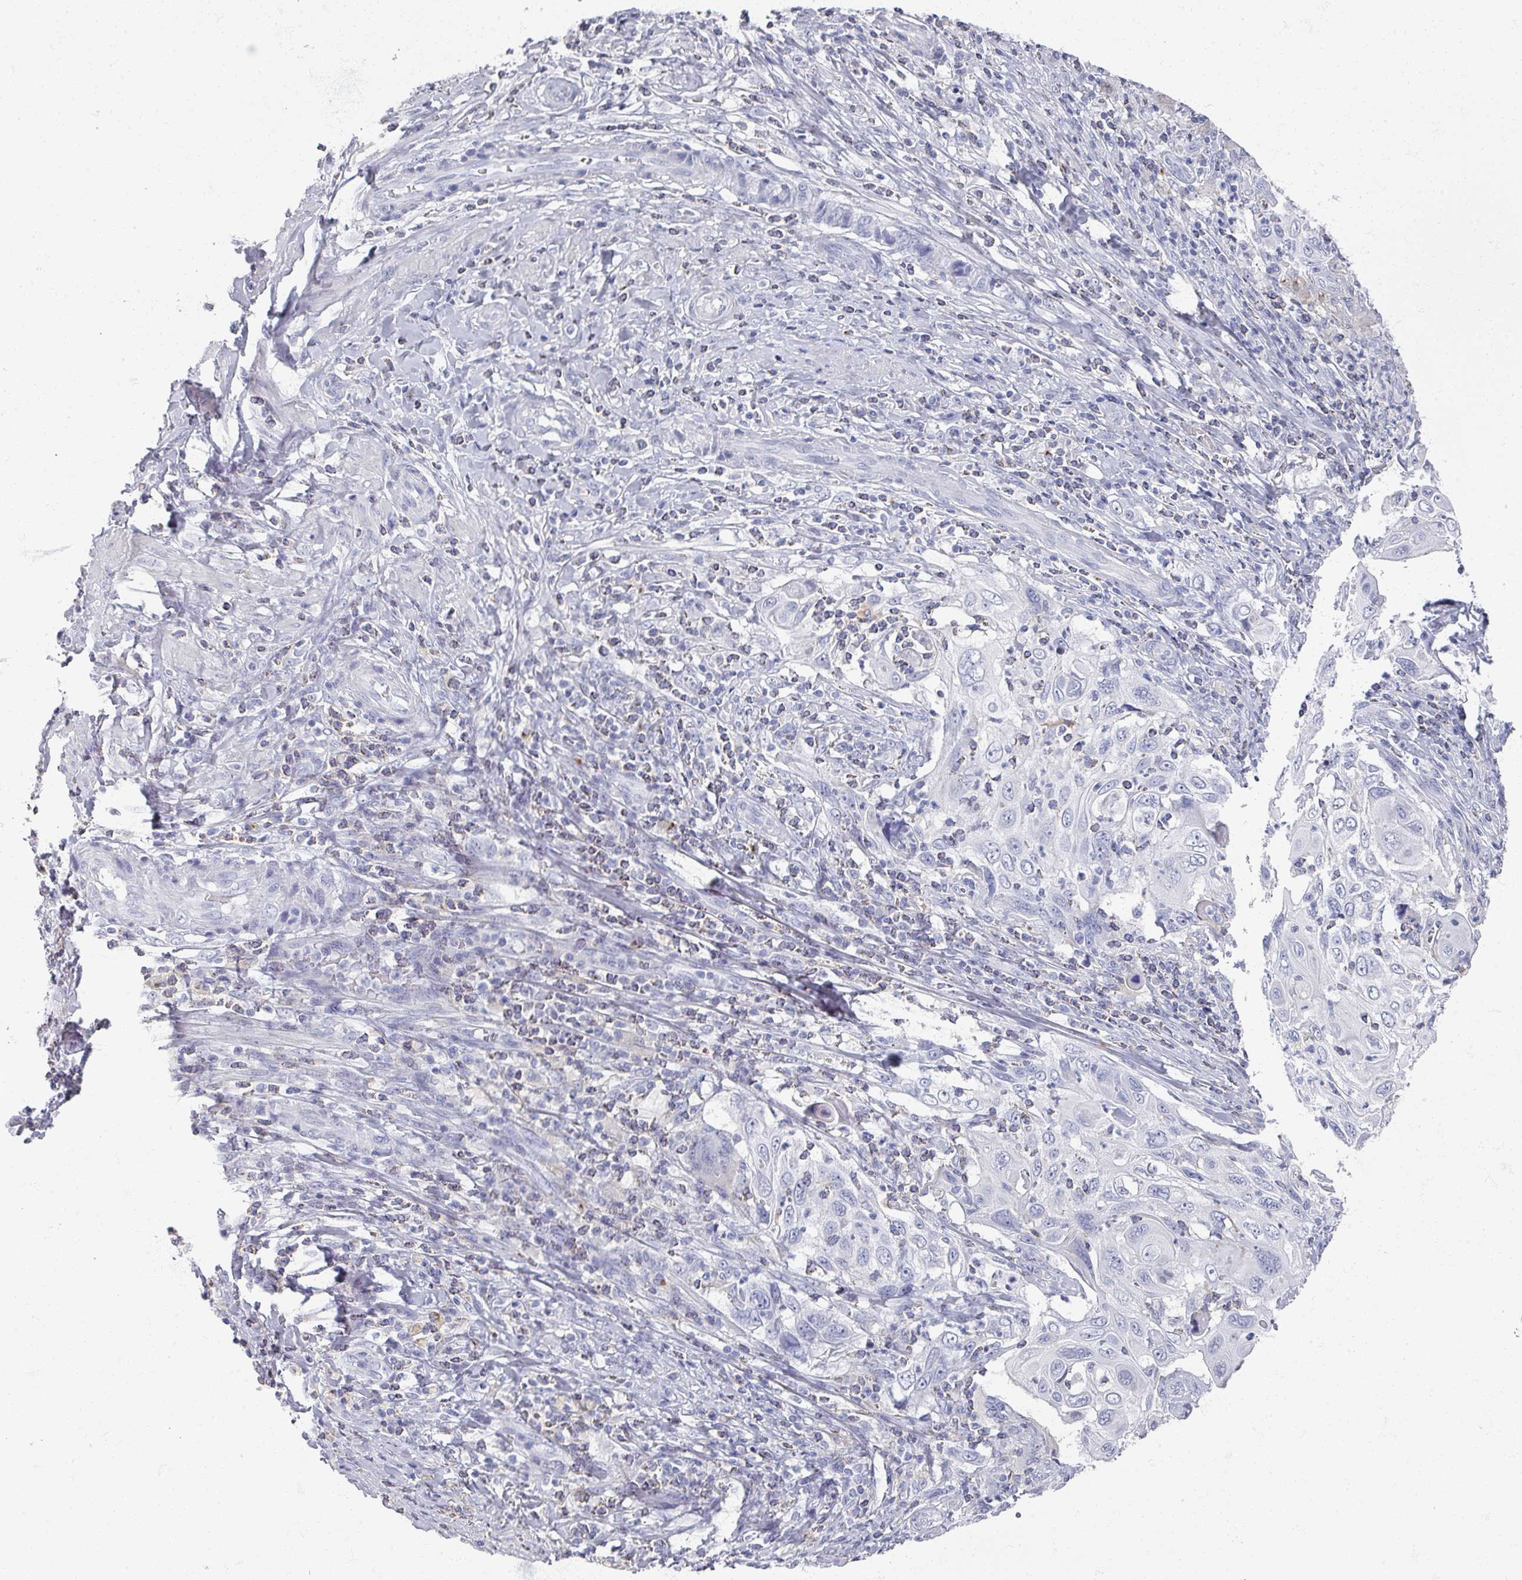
{"staining": {"intensity": "negative", "quantity": "none", "location": "none"}, "tissue": "cervical cancer", "cell_type": "Tumor cells", "image_type": "cancer", "snomed": [{"axis": "morphology", "description": "Squamous cell carcinoma, NOS"}, {"axis": "topography", "description": "Cervix"}], "caption": "Histopathology image shows no significant protein expression in tumor cells of cervical cancer.", "gene": "OMG", "patient": {"sex": "female", "age": 70}}